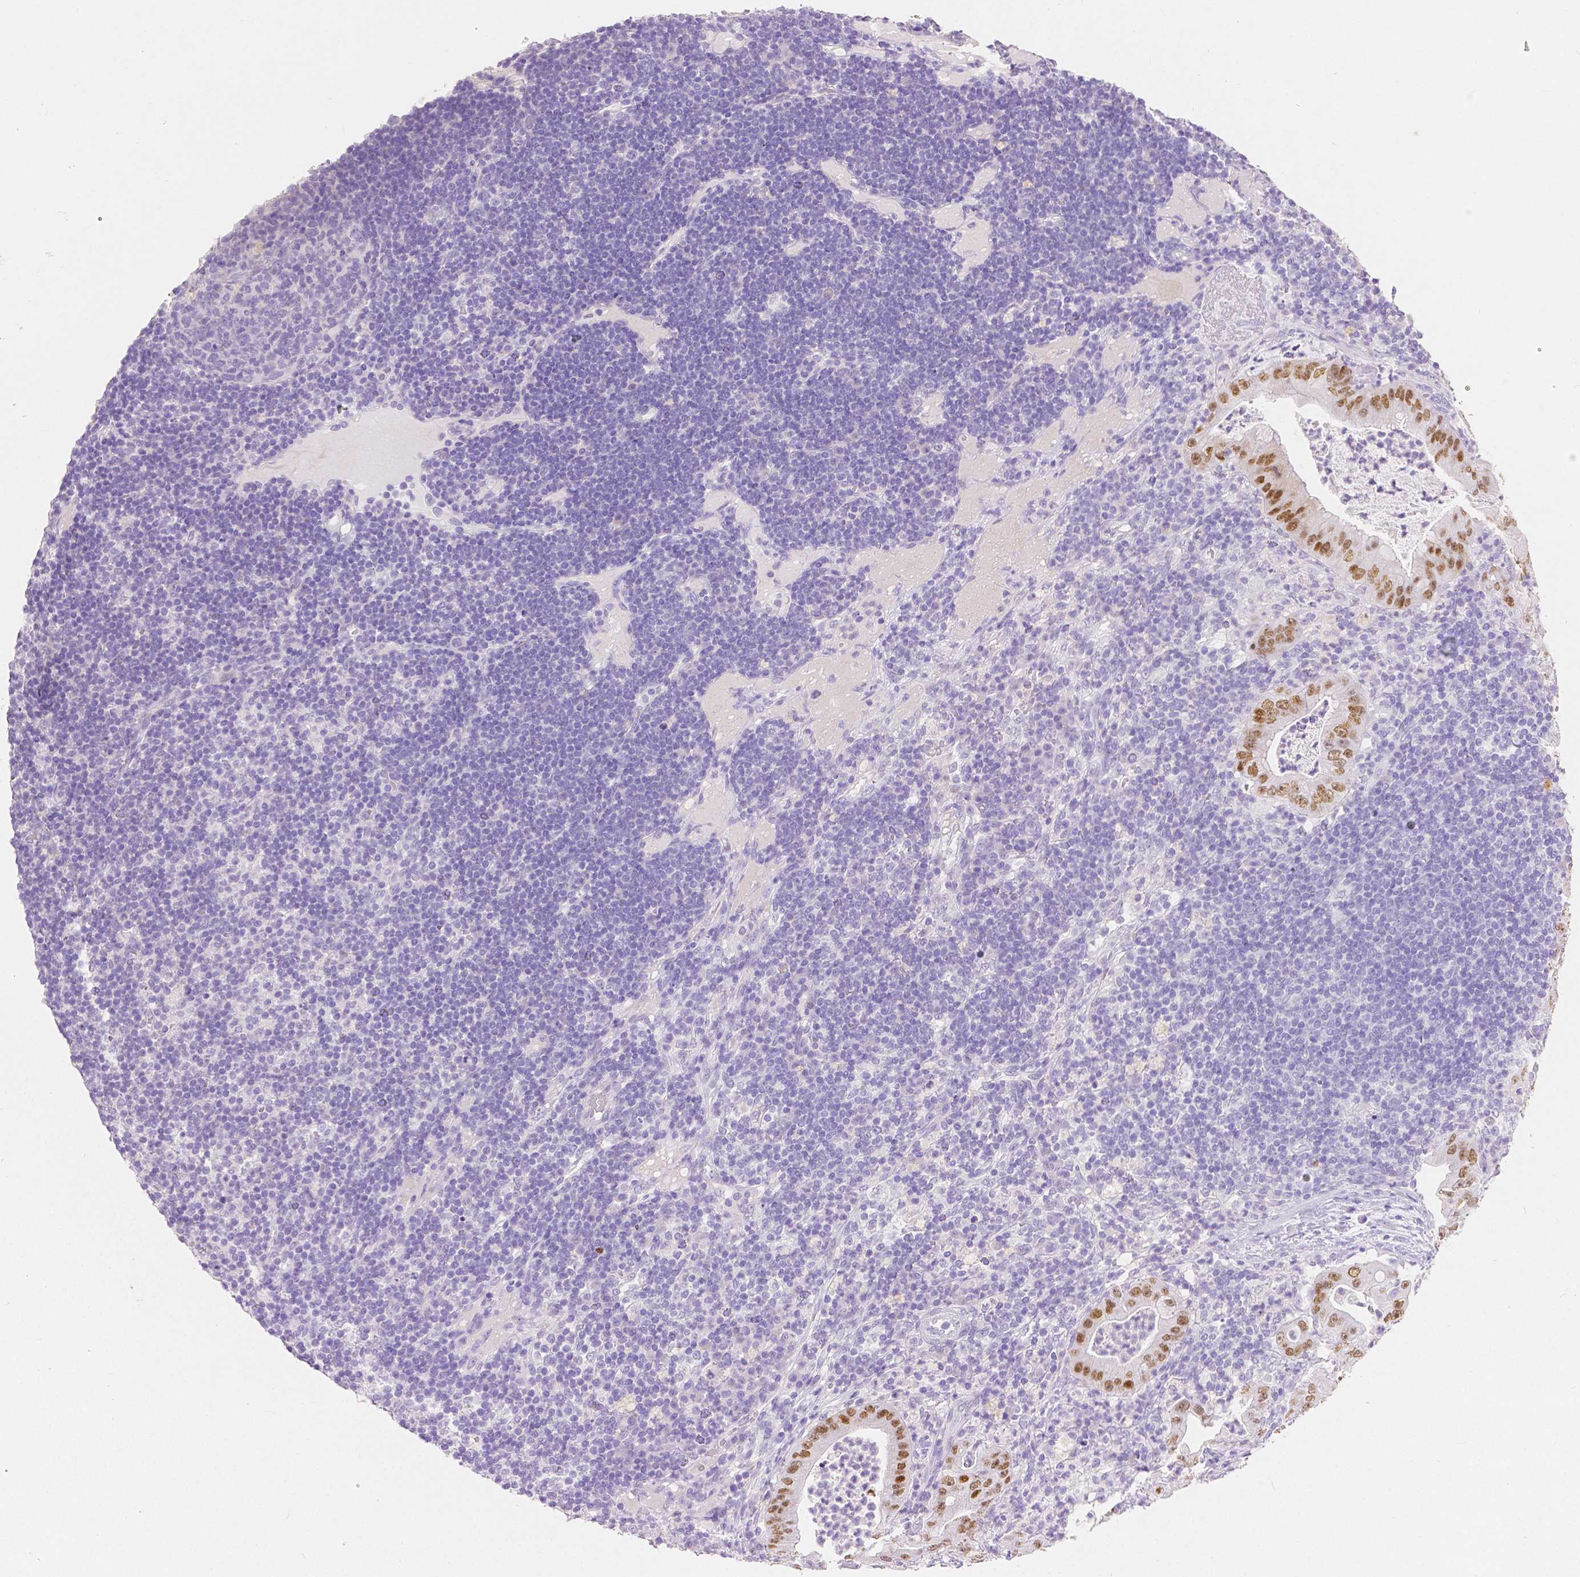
{"staining": {"intensity": "moderate", "quantity": ">75%", "location": "nuclear"}, "tissue": "pancreatic cancer", "cell_type": "Tumor cells", "image_type": "cancer", "snomed": [{"axis": "morphology", "description": "Adenocarcinoma, NOS"}, {"axis": "topography", "description": "Pancreas"}], "caption": "Immunohistochemistry (IHC) of human pancreatic cancer shows medium levels of moderate nuclear expression in approximately >75% of tumor cells.", "gene": "HNF1B", "patient": {"sex": "male", "age": 71}}